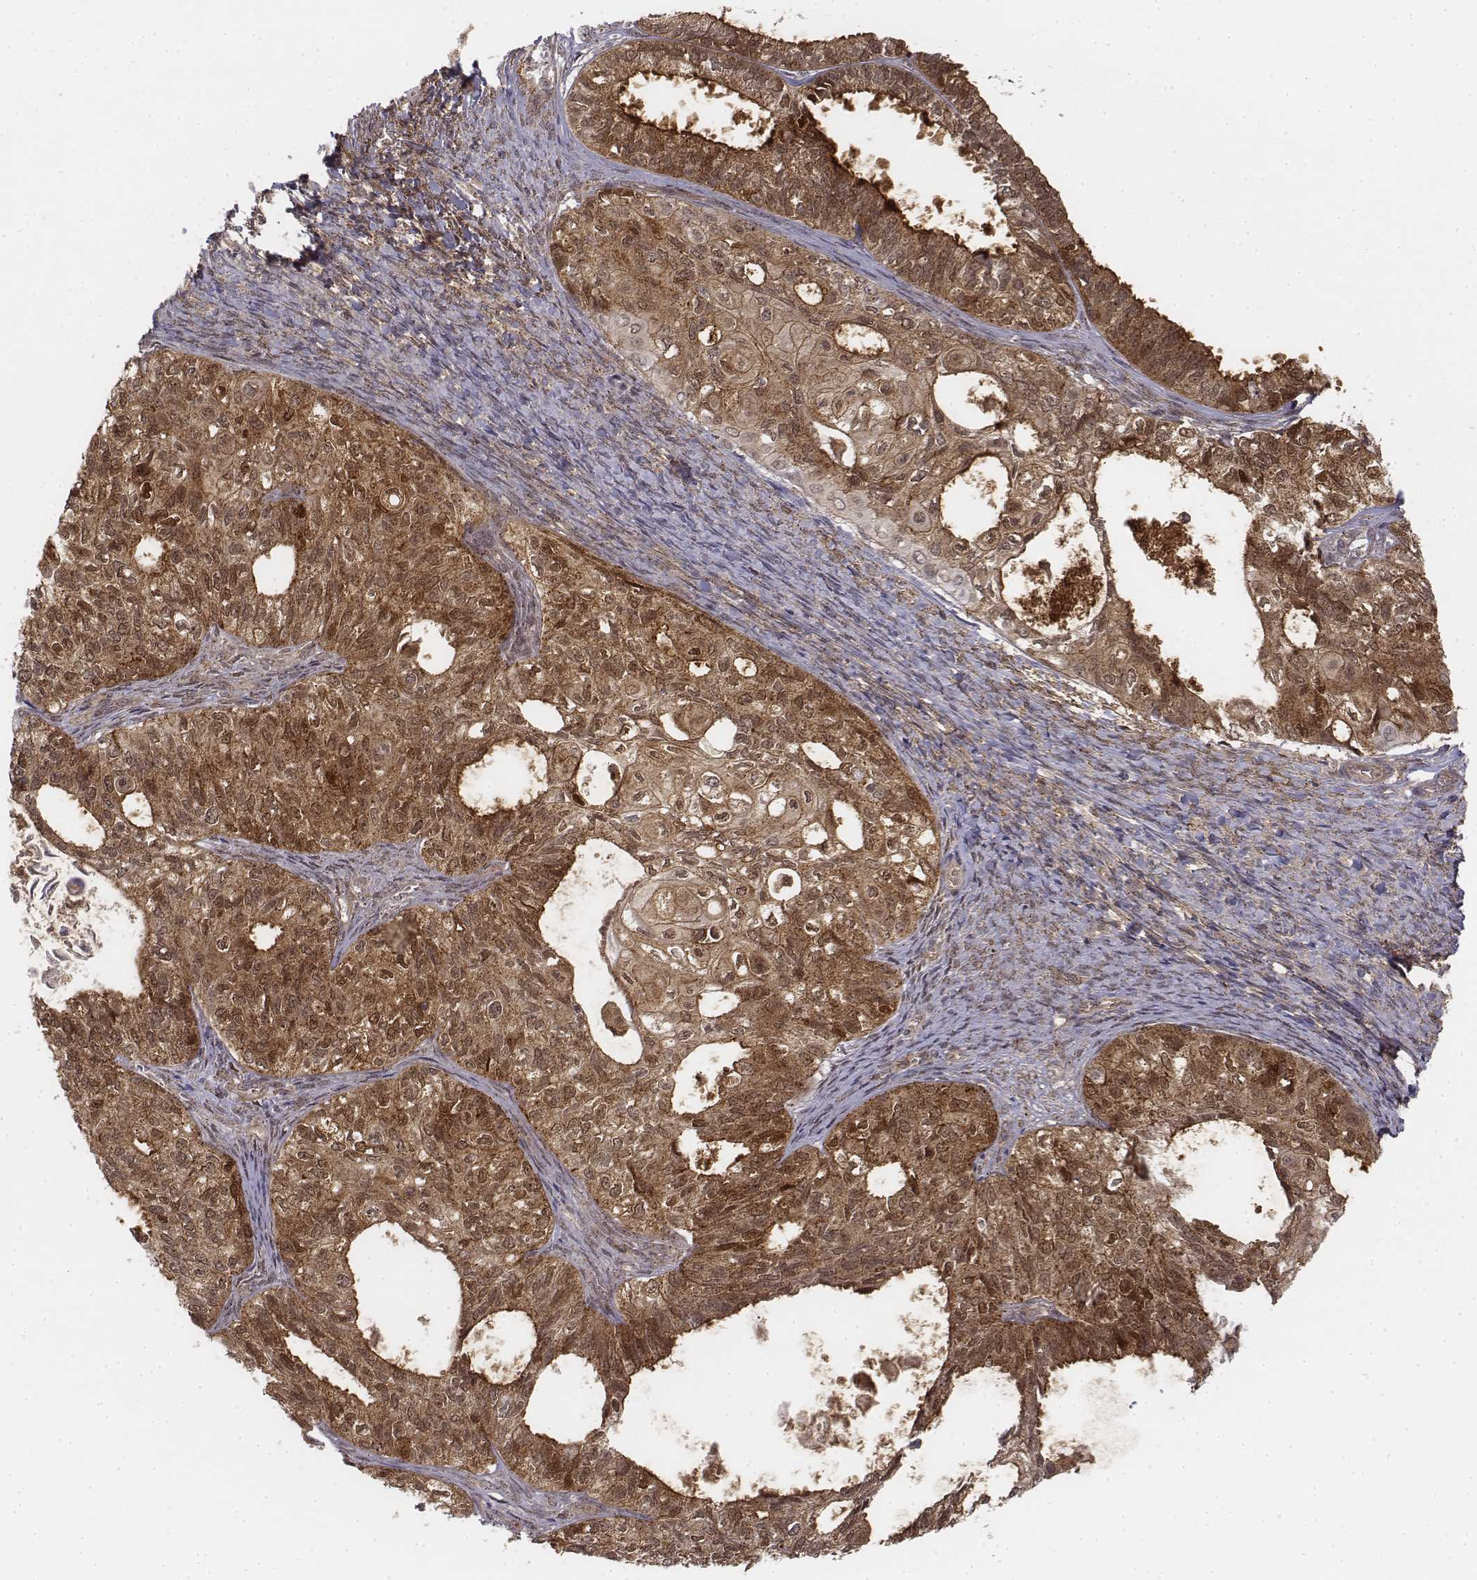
{"staining": {"intensity": "moderate", "quantity": ">75%", "location": "cytoplasmic/membranous,nuclear"}, "tissue": "ovarian cancer", "cell_type": "Tumor cells", "image_type": "cancer", "snomed": [{"axis": "morphology", "description": "Carcinoma, endometroid"}, {"axis": "topography", "description": "Ovary"}], "caption": "The photomicrograph displays staining of ovarian cancer (endometroid carcinoma), revealing moderate cytoplasmic/membranous and nuclear protein positivity (brown color) within tumor cells.", "gene": "ZFYVE19", "patient": {"sex": "female", "age": 64}}